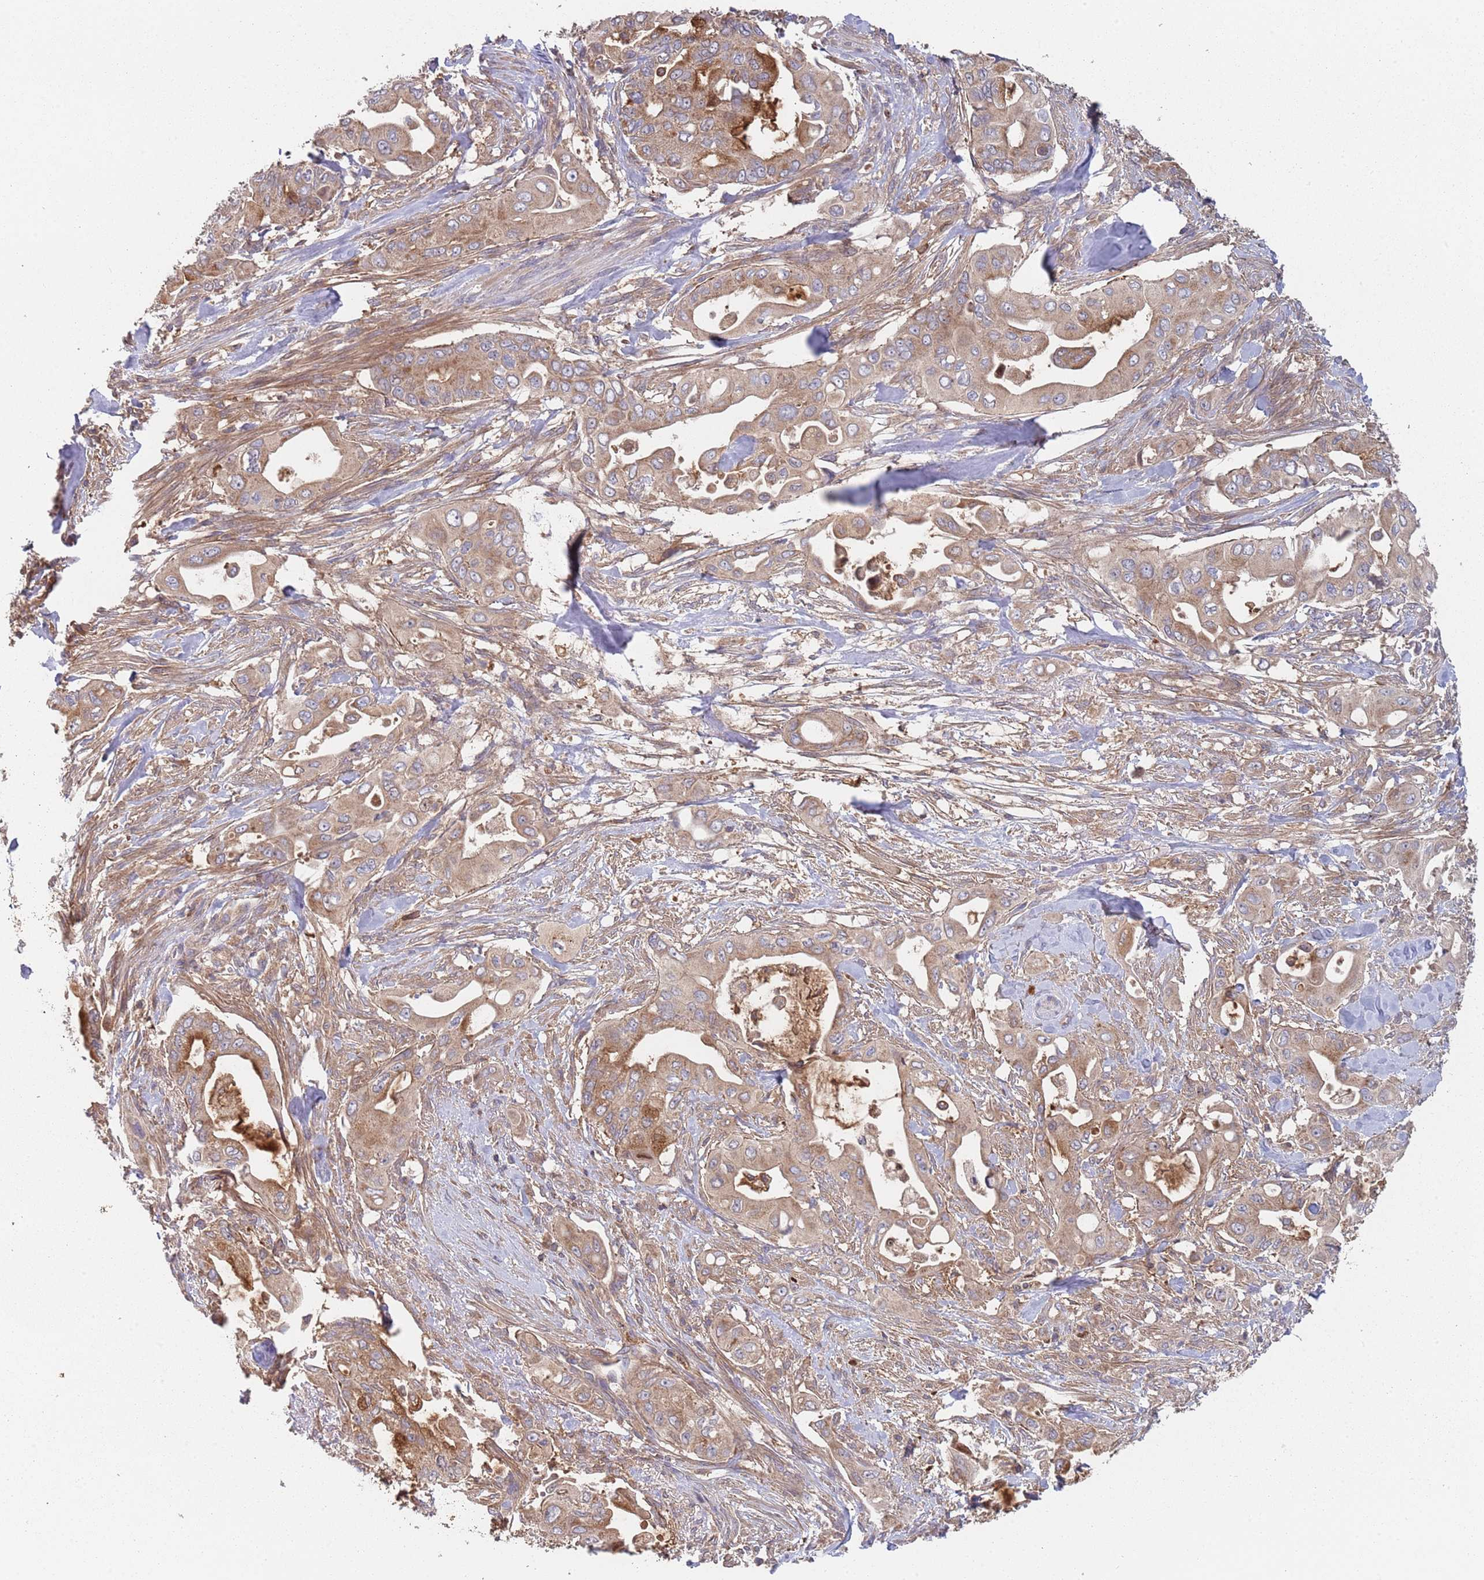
{"staining": {"intensity": "moderate", "quantity": ">75%", "location": "cytoplasmic/membranous"}, "tissue": "pancreatic cancer", "cell_type": "Tumor cells", "image_type": "cancer", "snomed": [{"axis": "morphology", "description": "Adenocarcinoma, NOS"}, {"axis": "topography", "description": "Pancreas"}], "caption": "Immunohistochemical staining of pancreatic adenocarcinoma shows medium levels of moderate cytoplasmic/membranous protein positivity in about >75% of tumor cells. The protein is stained brown, and the nuclei are stained in blue (DAB (3,3'-diaminobenzidine) IHC with brightfield microscopy, high magnification).", "gene": "GDI2", "patient": {"sex": "male", "age": 57}}